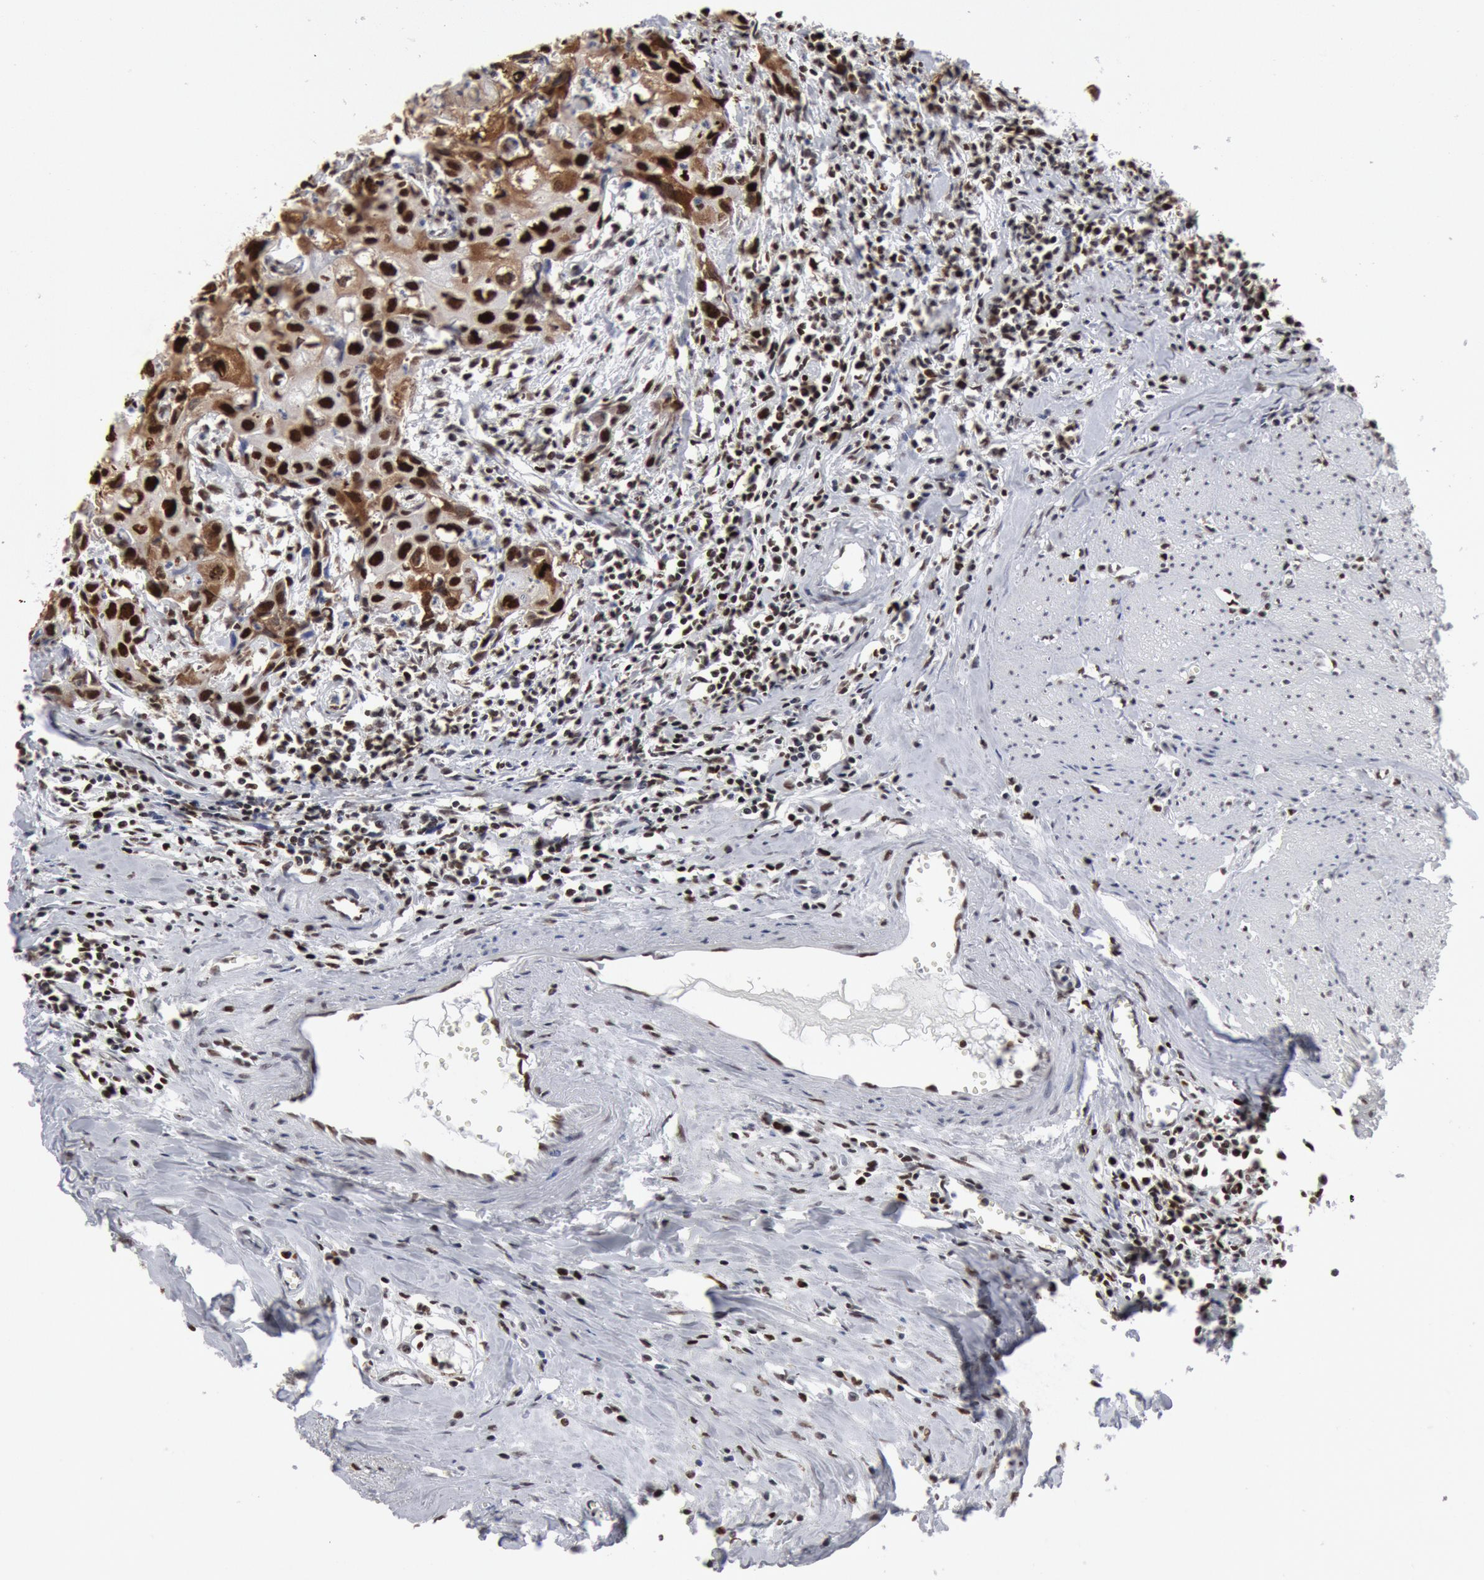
{"staining": {"intensity": "strong", "quantity": ">75%", "location": "cytoplasmic/membranous,nuclear"}, "tissue": "urothelial cancer", "cell_type": "Tumor cells", "image_type": "cancer", "snomed": [{"axis": "morphology", "description": "Urothelial carcinoma, High grade"}, {"axis": "topography", "description": "Urinary bladder"}], "caption": "Immunohistochemical staining of human high-grade urothelial carcinoma displays high levels of strong cytoplasmic/membranous and nuclear protein staining in approximately >75% of tumor cells. (DAB (3,3'-diaminobenzidine) IHC, brown staining for protein, blue staining for nuclei).", "gene": "SUB1", "patient": {"sex": "male", "age": 54}}